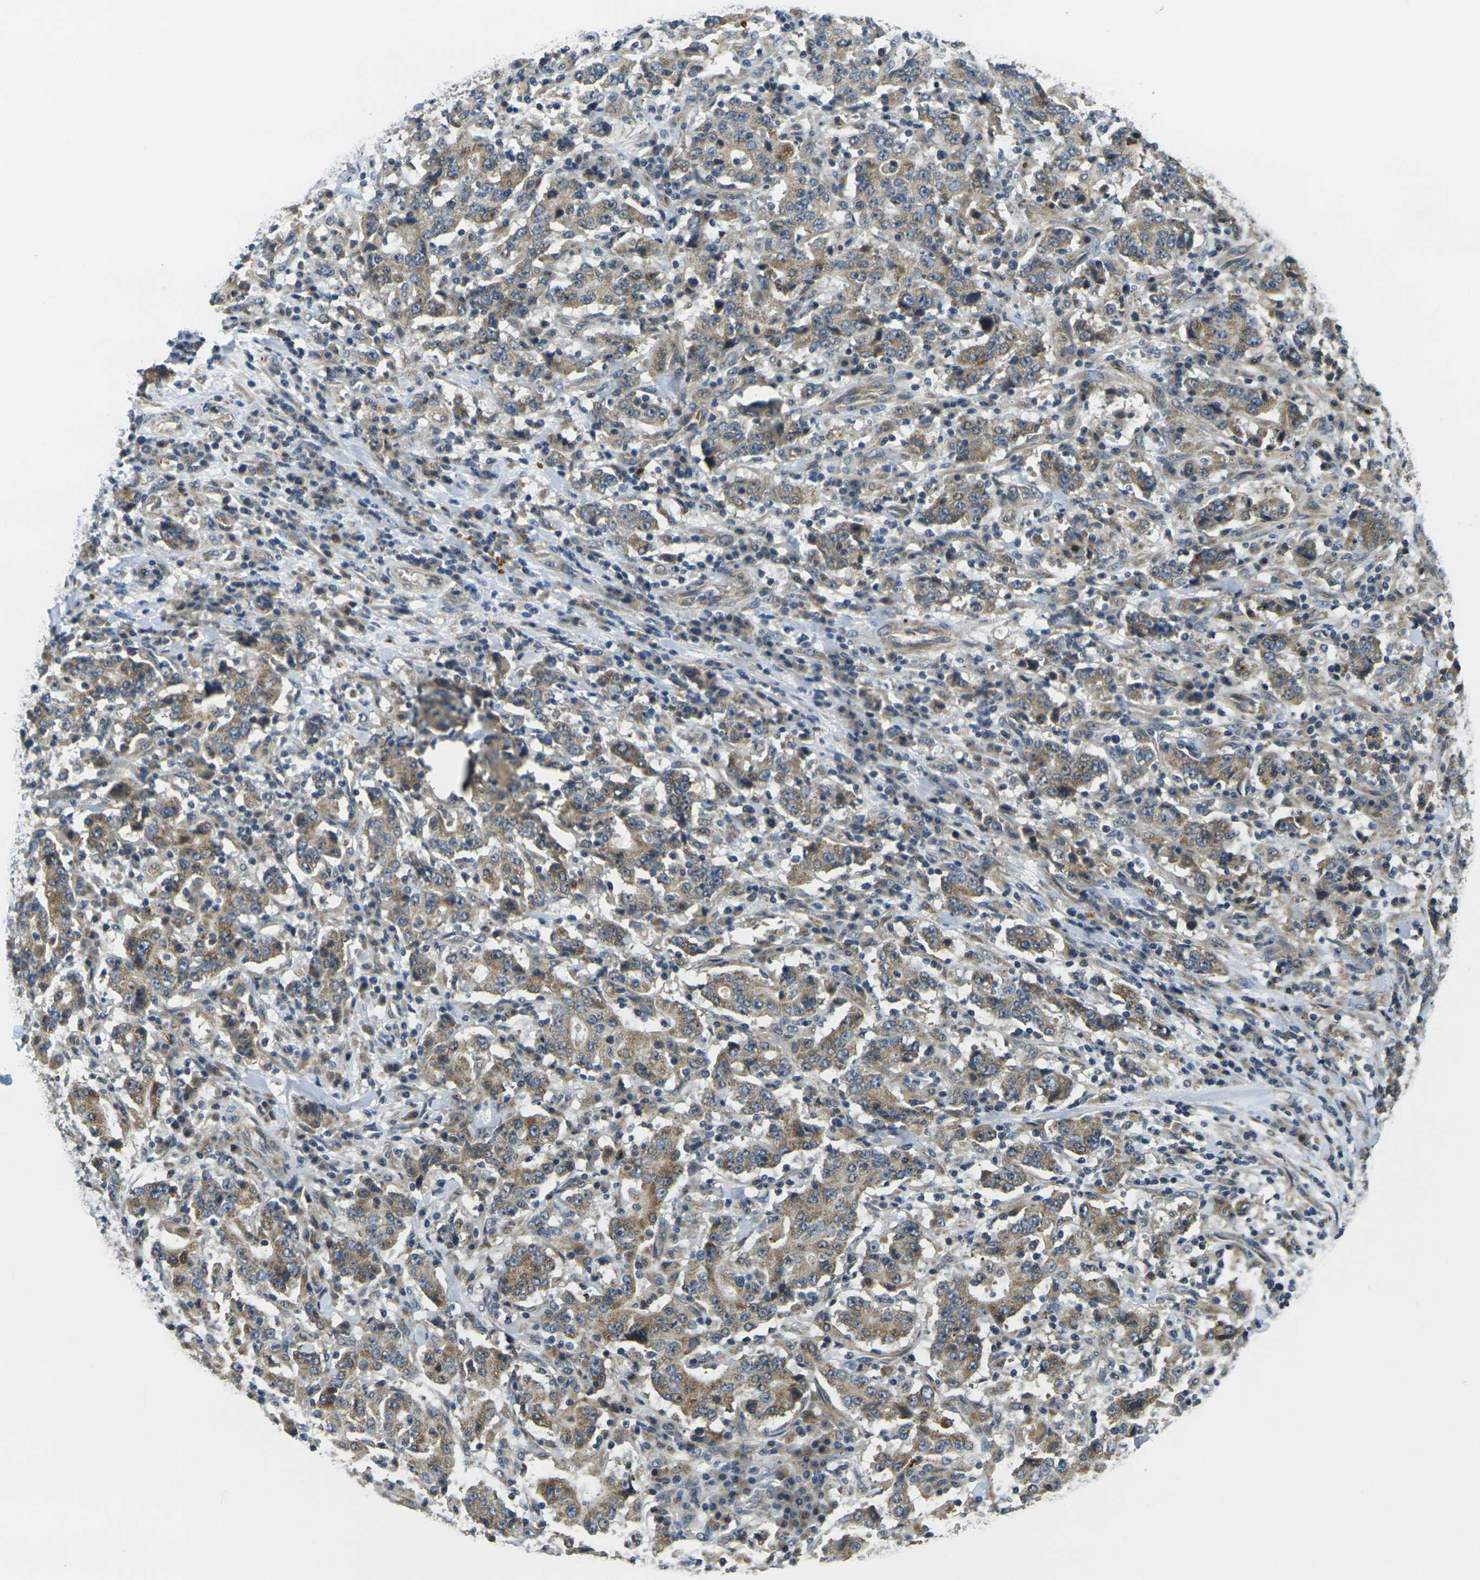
{"staining": {"intensity": "moderate", "quantity": ">75%", "location": "cytoplasmic/membranous"}, "tissue": "stomach cancer", "cell_type": "Tumor cells", "image_type": "cancer", "snomed": [{"axis": "morphology", "description": "Normal tissue, NOS"}, {"axis": "morphology", "description": "Adenocarcinoma, NOS"}, {"axis": "topography", "description": "Stomach, upper"}, {"axis": "topography", "description": "Stomach"}], "caption": "Immunohistochemical staining of adenocarcinoma (stomach) reveals medium levels of moderate cytoplasmic/membranous expression in approximately >75% of tumor cells.", "gene": "MINAR2", "patient": {"sex": "male", "age": 59}}